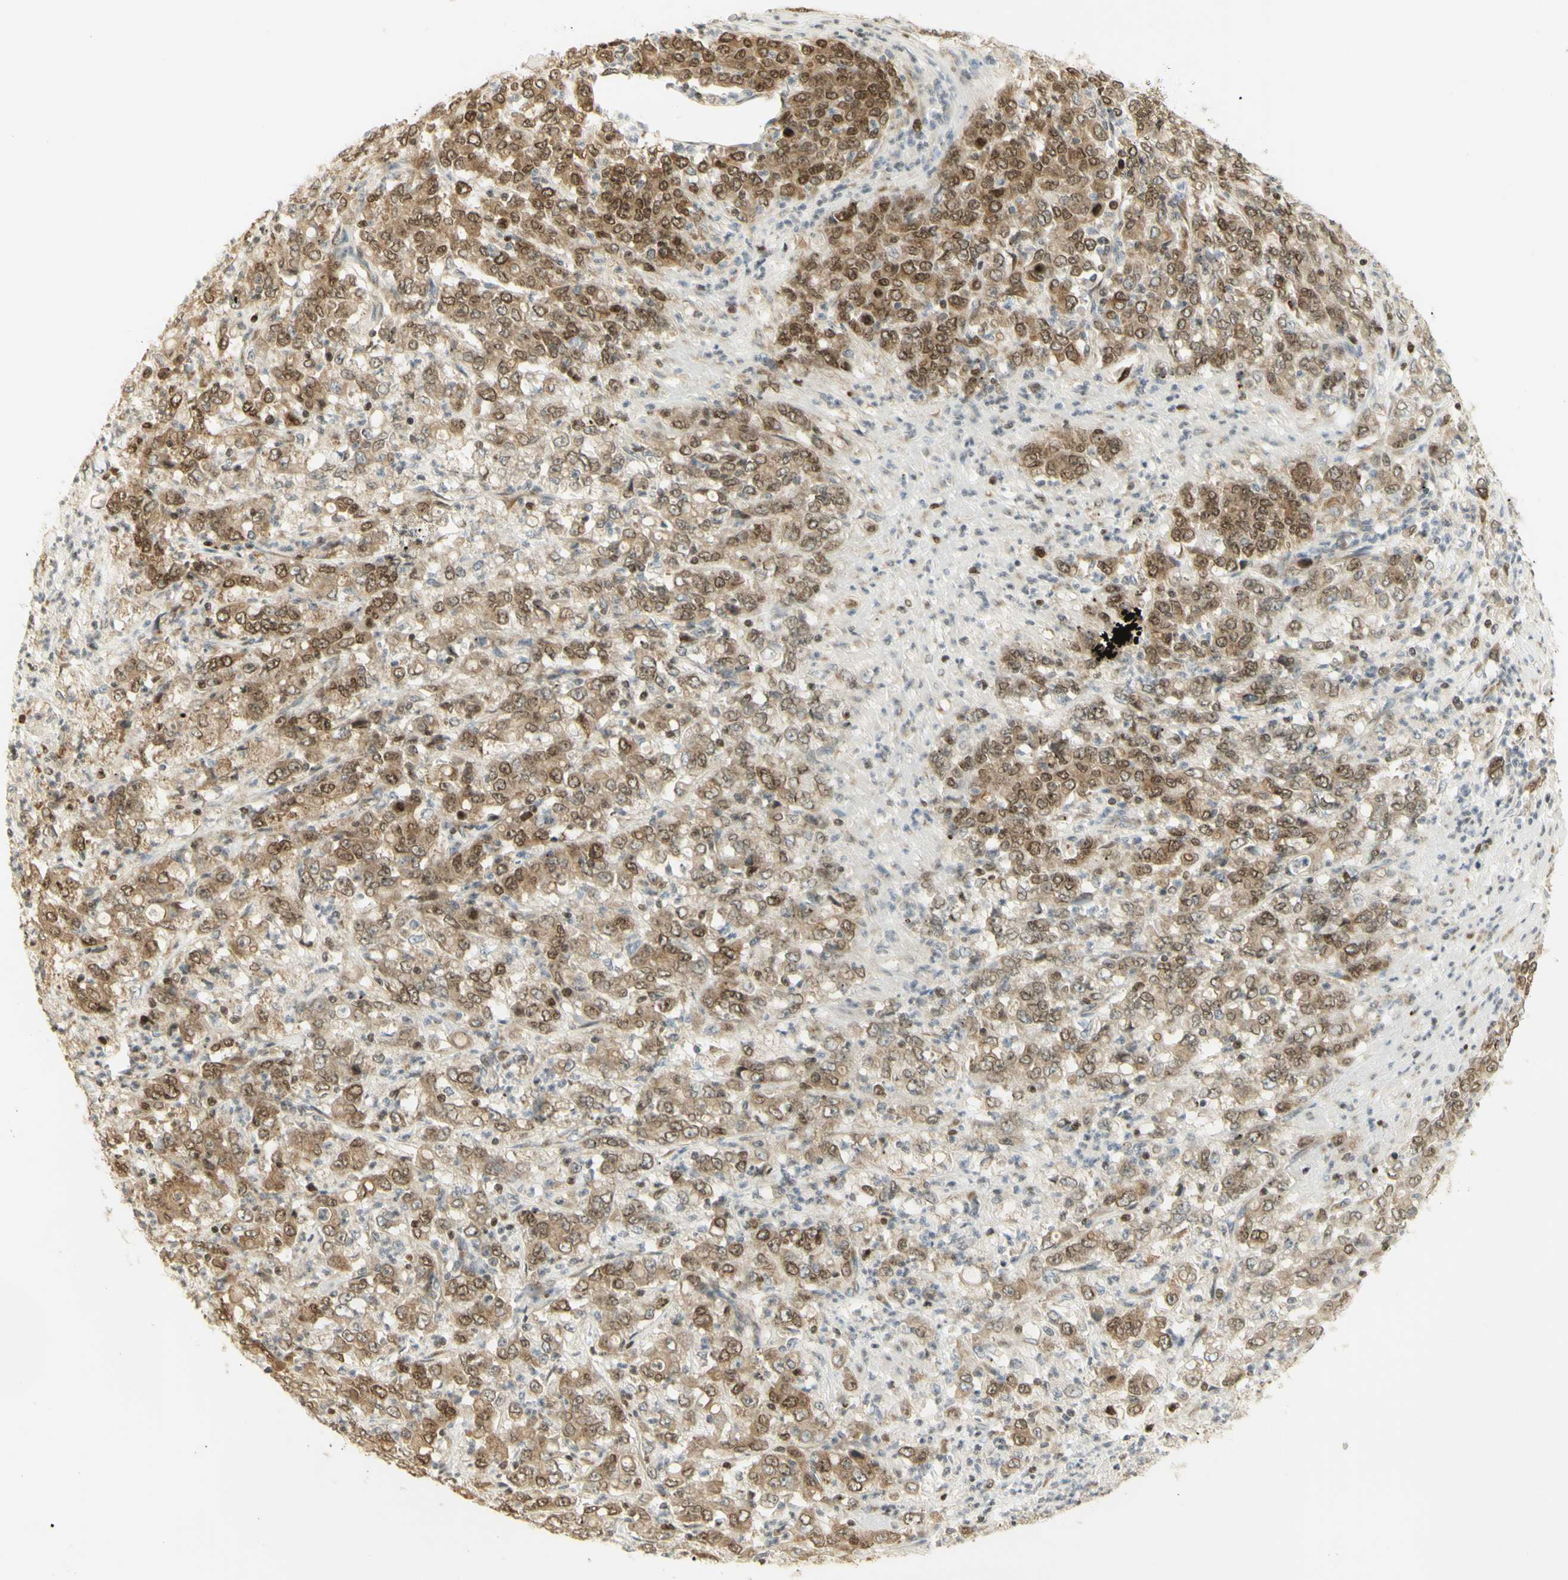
{"staining": {"intensity": "moderate", "quantity": ">75%", "location": "cytoplasmic/membranous,nuclear"}, "tissue": "stomach cancer", "cell_type": "Tumor cells", "image_type": "cancer", "snomed": [{"axis": "morphology", "description": "Adenocarcinoma, NOS"}, {"axis": "topography", "description": "Stomach, lower"}], "caption": "Stomach cancer (adenocarcinoma) was stained to show a protein in brown. There is medium levels of moderate cytoplasmic/membranous and nuclear expression in about >75% of tumor cells.", "gene": "KIF11", "patient": {"sex": "female", "age": 71}}